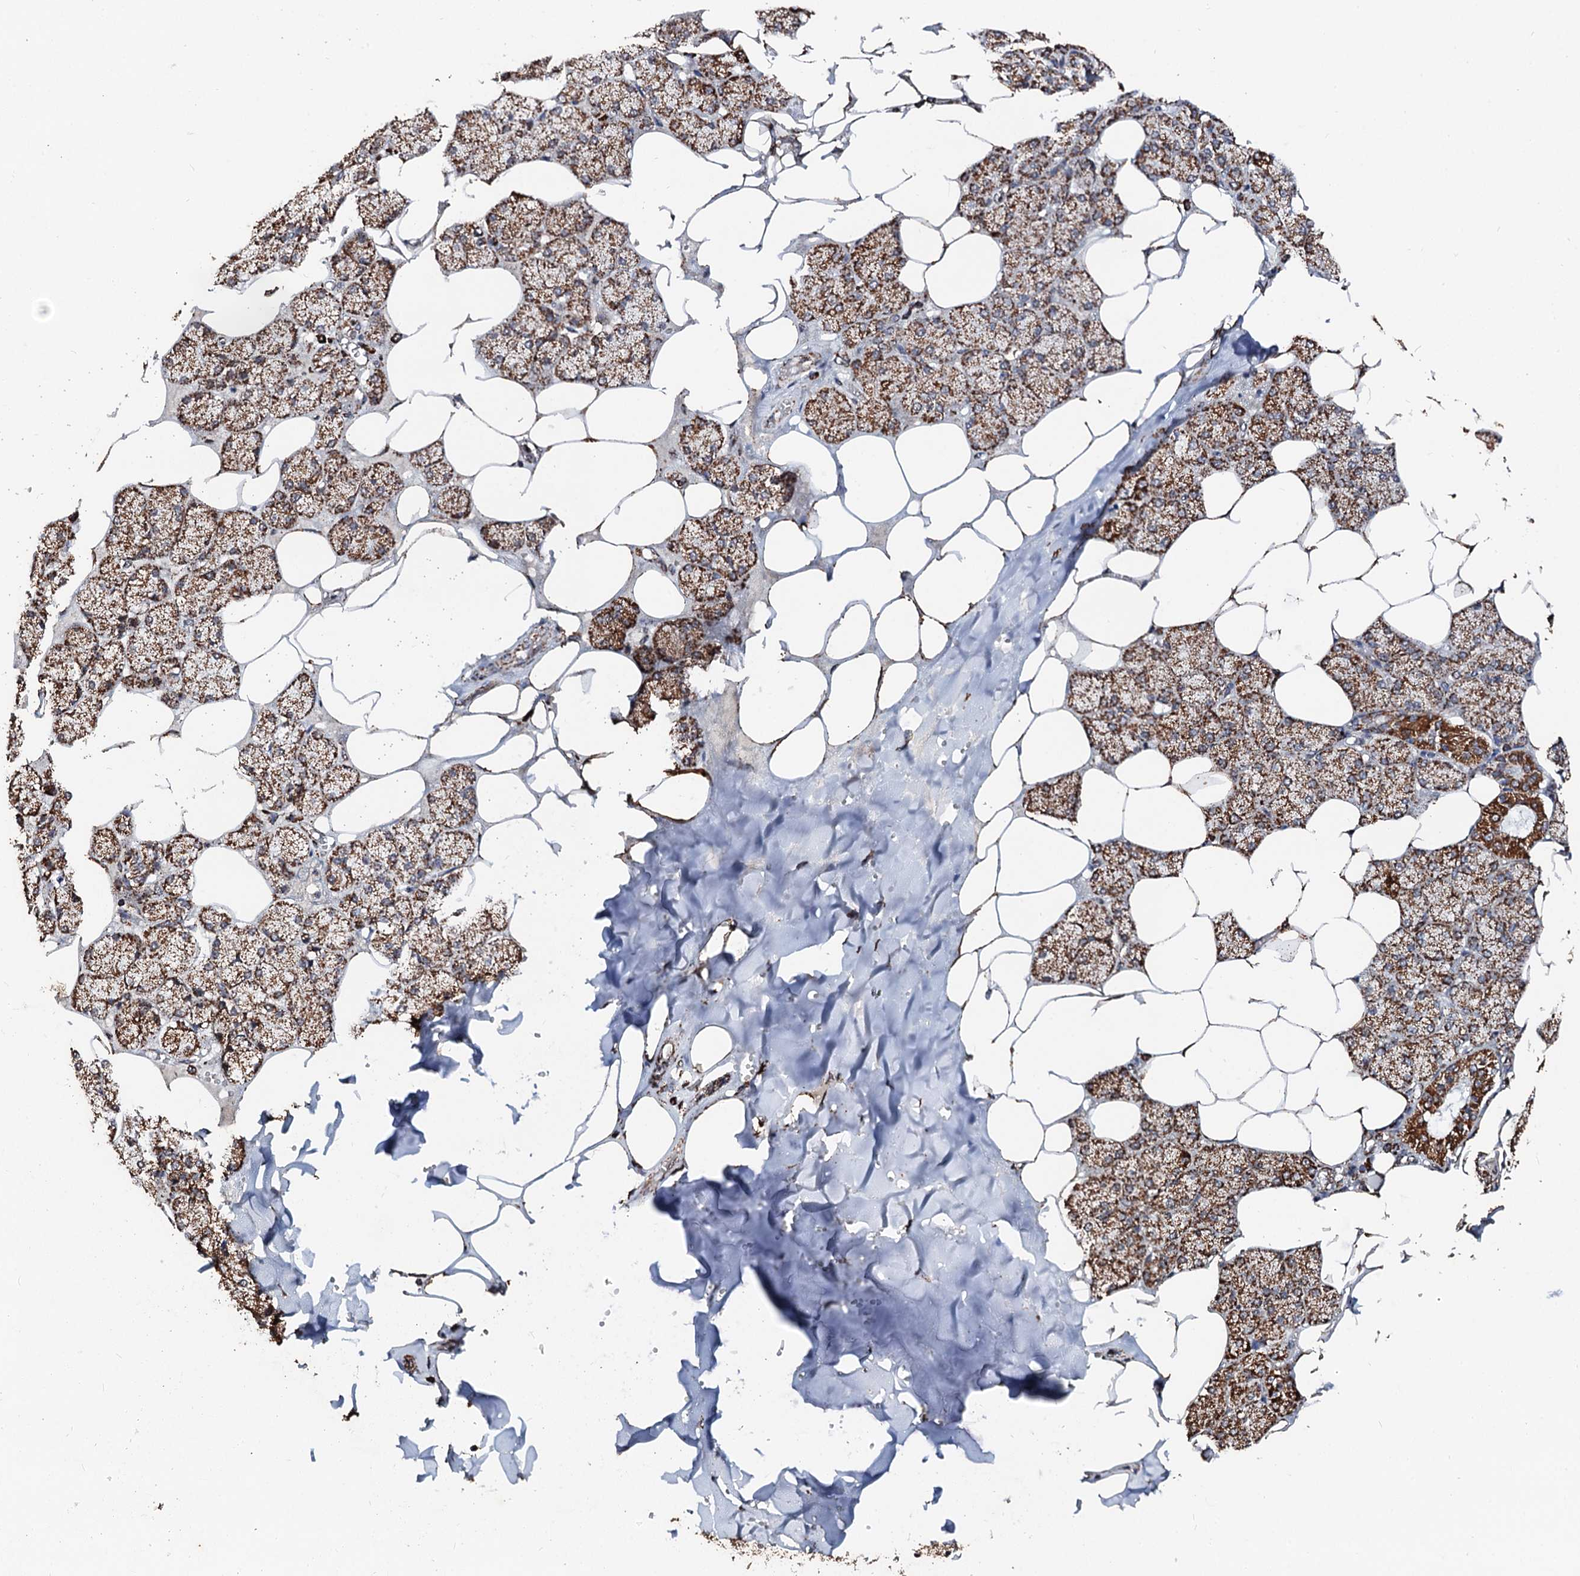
{"staining": {"intensity": "moderate", "quantity": ">75%", "location": "cytoplasmic/membranous"}, "tissue": "salivary gland", "cell_type": "Glandular cells", "image_type": "normal", "snomed": [{"axis": "morphology", "description": "Normal tissue, NOS"}, {"axis": "topography", "description": "Salivary gland"}], "caption": "Glandular cells exhibit medium levels of moderate cytoplasmic/membranous positivity in approximately >75% of cells in unremarkable salivary gland.", "gene": "SECISBP2L", "patient": {"sex": "male", "age": 62}}